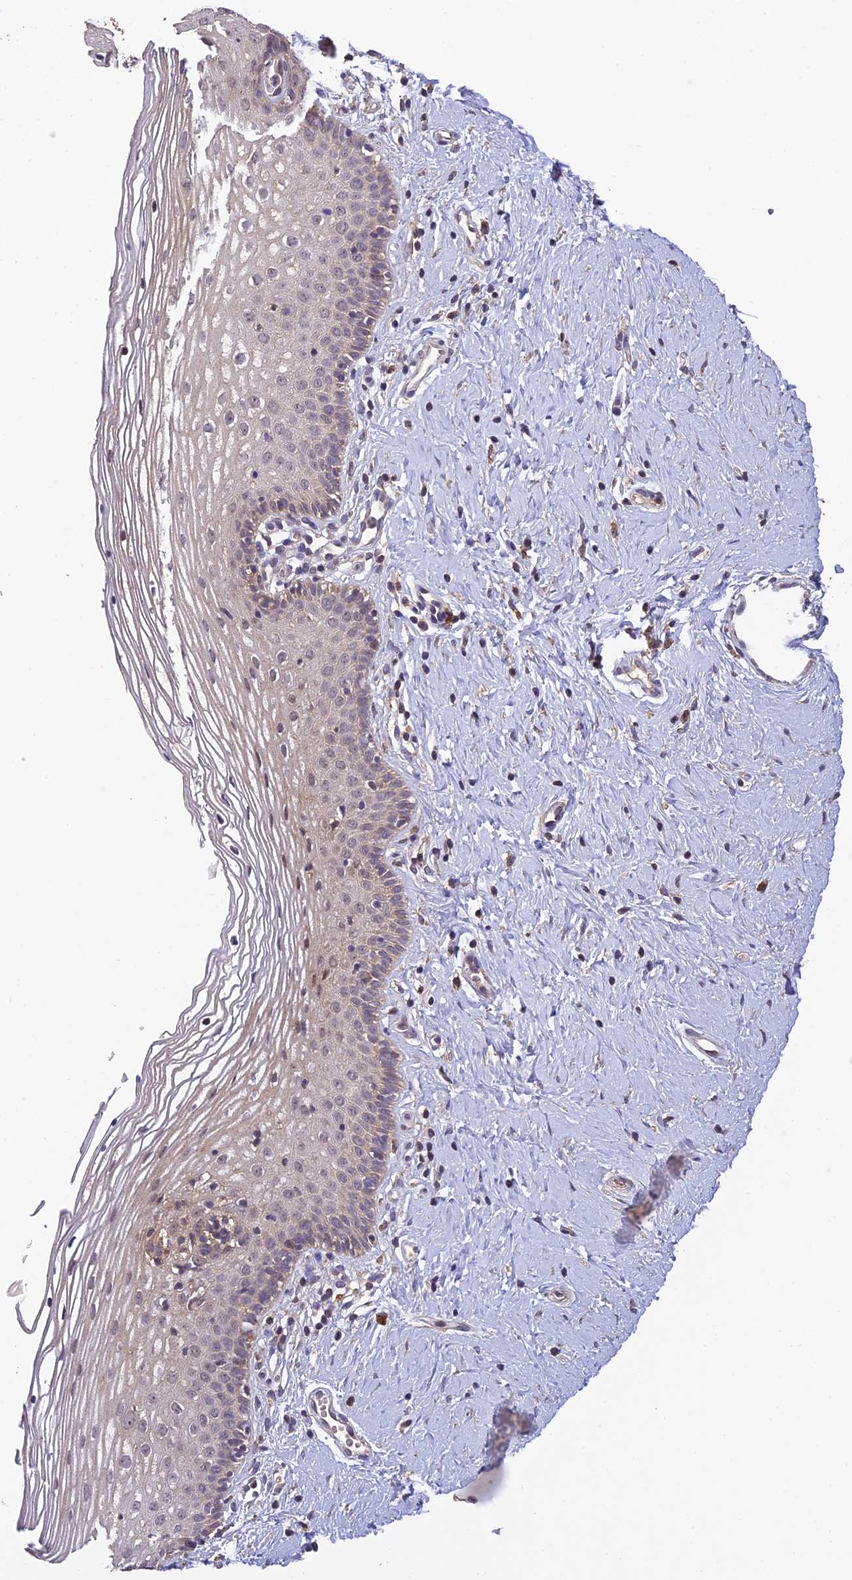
{"staining": {"intensity": "weak", "quantity": "25%-75%", "location": "cytoplasmic/membranous,nuclear"}, "tissue": "vagina", "cell_type": "Squamous epithelial cells", "image_type": "normal", "snomed": [{"axis": "morphology", "description": "Normal tissue, NOS"}, {"axis": "topography", "description": "Vagina"}], "caption": "Protein expression analysis of normal vagina displays weak cytoplasmic/membranous,nuclear expression in about 25%-75% of squamous epithelial cells. (brown staining indicates protein expression, while blue staining denotes nuclei).", "gene": "DENND5B", "patient": {"sex": "female", "age": 32}}